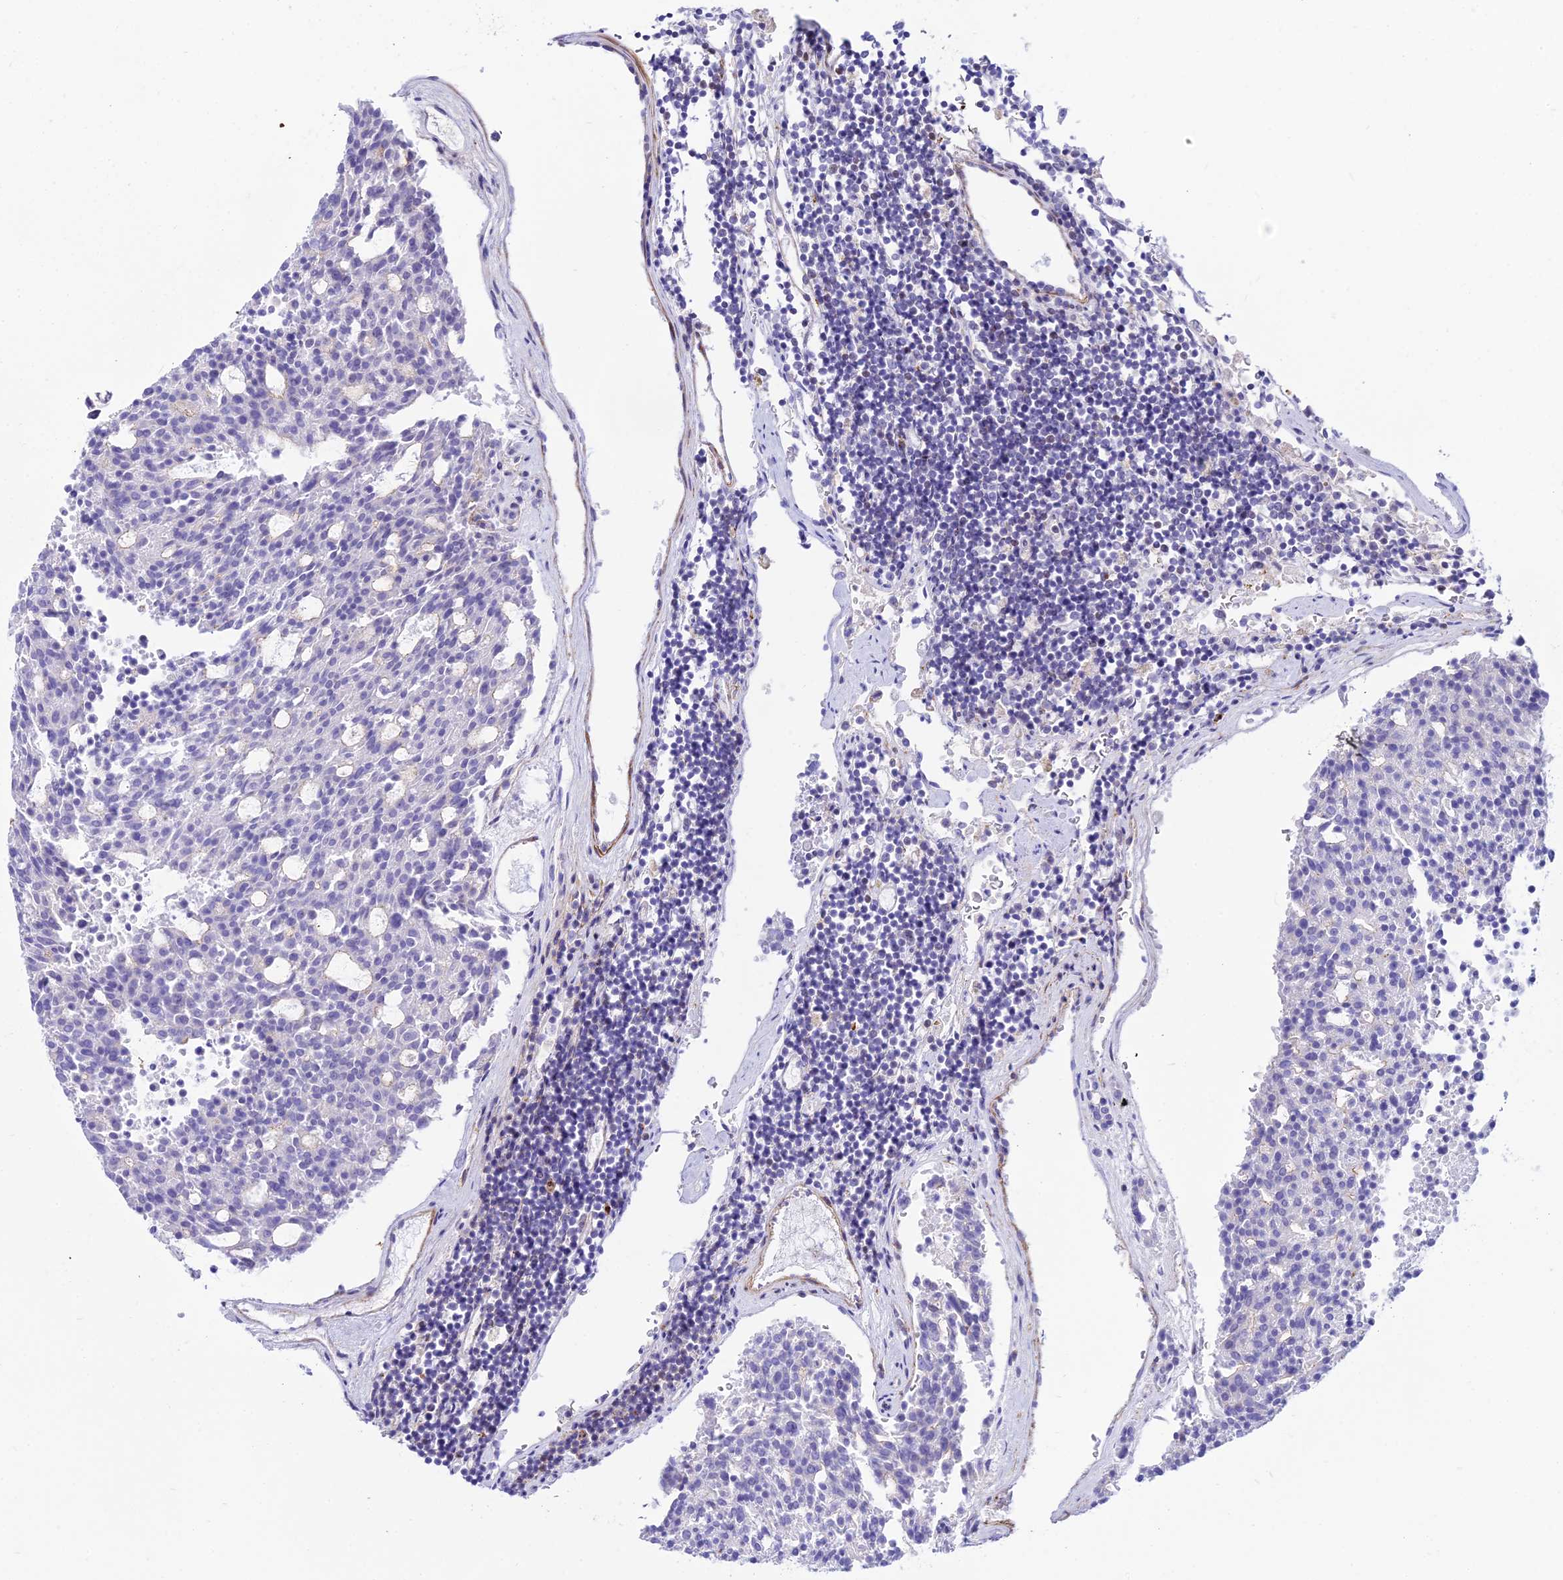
{"staining": {"intensity": "negative", "quantity": "none", "location": "none"}, "tissue": "carcinoid", "cell_type": "Tumor cells", "image_type": "cancer", "snomed": [{"axis": "morphology", "description": "Carcinoid, malignant, NOS"}, {"axis": "topography", "description": "Pancreas"}], "caption": "DAB immunohistochemical staining of carcinoid (malignant) reveals no significant staining in tumor cells.", "gene": "DLX1", "patient": {"sex": "female", "age": 54}}